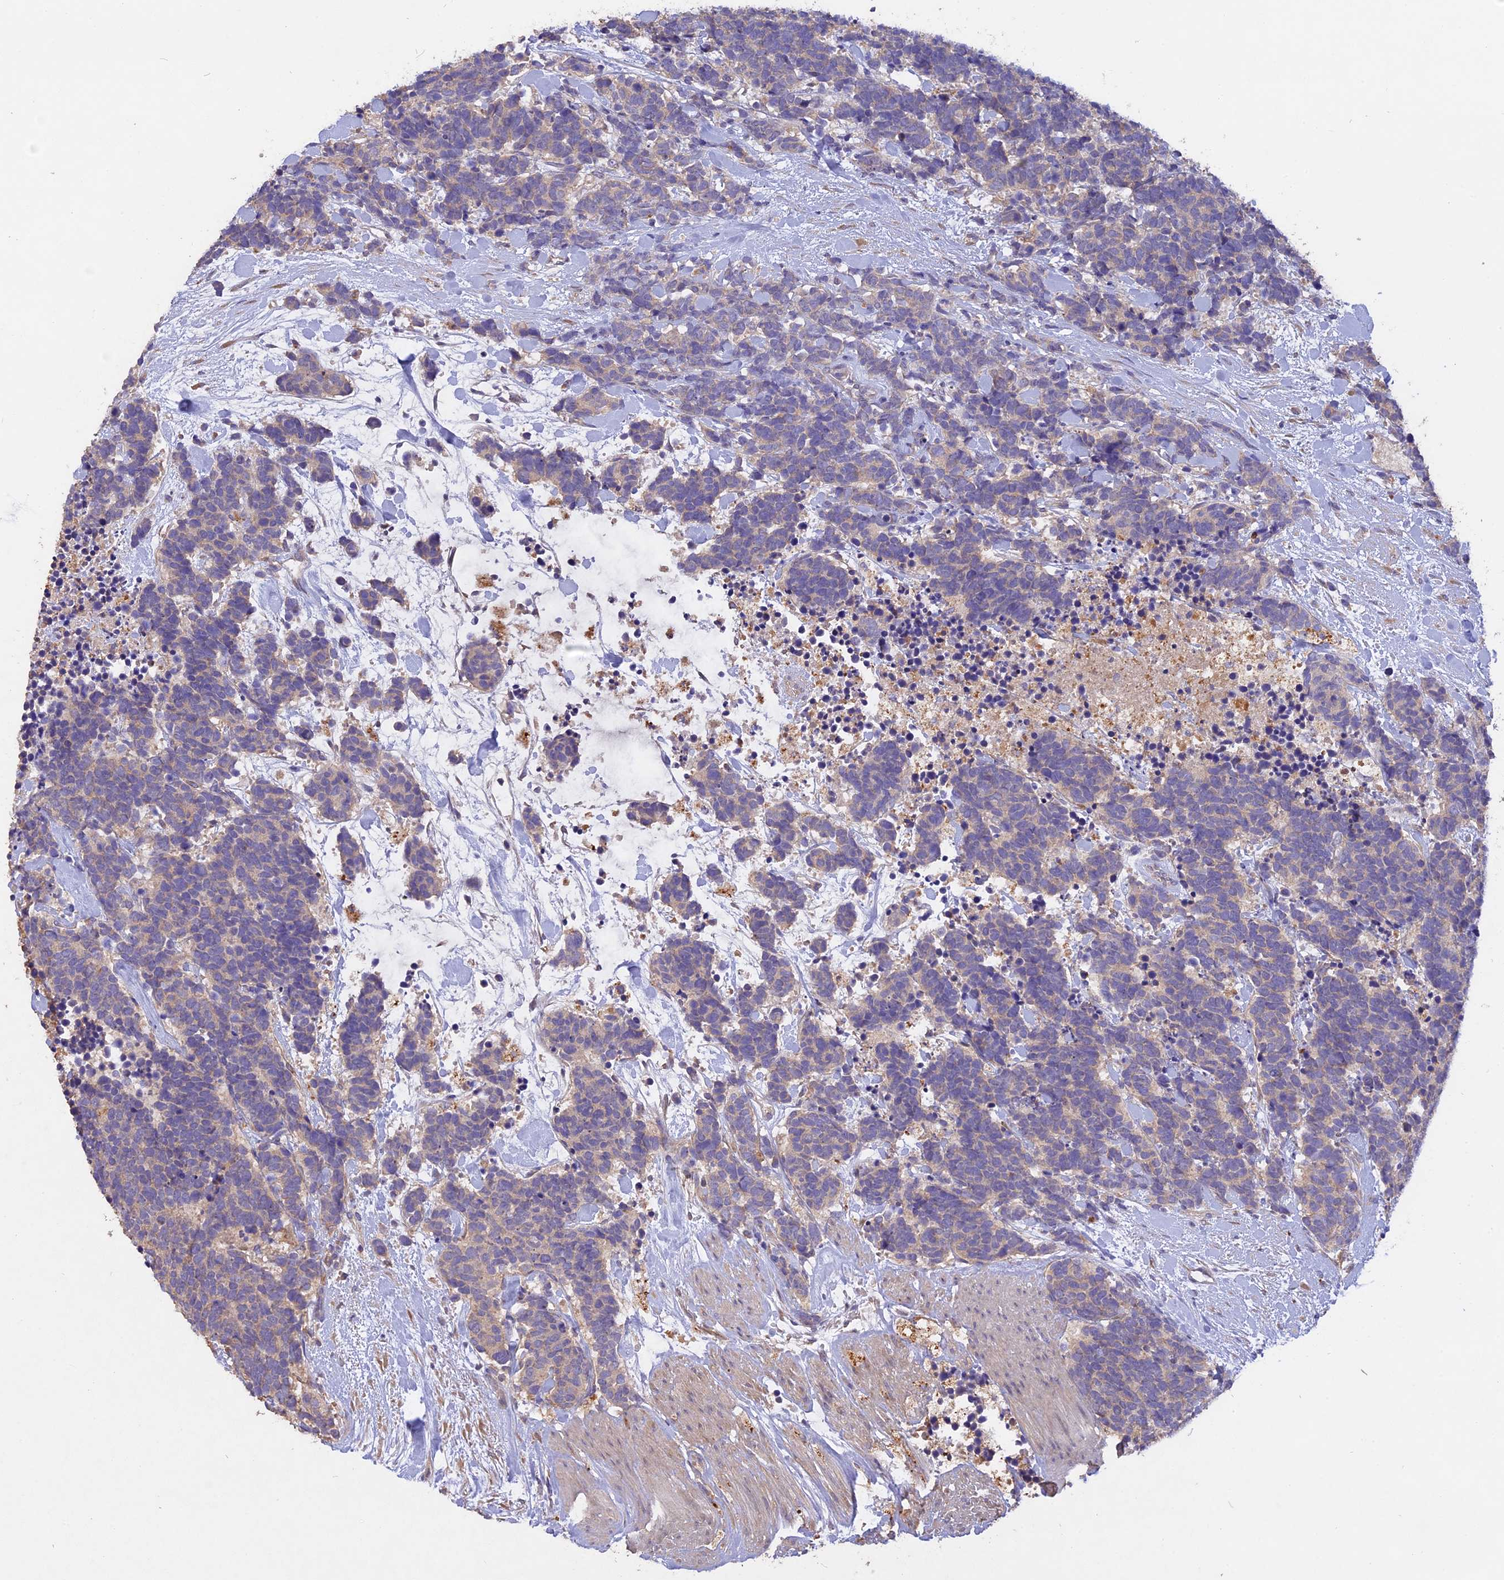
{"staining": {"intensity": "negative", "quantity": "none", "location": "none"}, "tissue": "carcinoid", "cell_type": "Tumor cells", "image_type": "cancer", "snomed": [{"axis": "morphology", "description": "Carcinoma, NOS"}, {"axis": "morphology", "description": "Carcinoid, malignant, NOS"}, {"axis": "topography", "description": "Prostate"}], "caption": "This is an immunohistochemistry image of human carcinoid (malignant). There is no positivity in tumor cells.", "gene": "SLC26A4", "patient": {"sex": "male", "age": 57}}